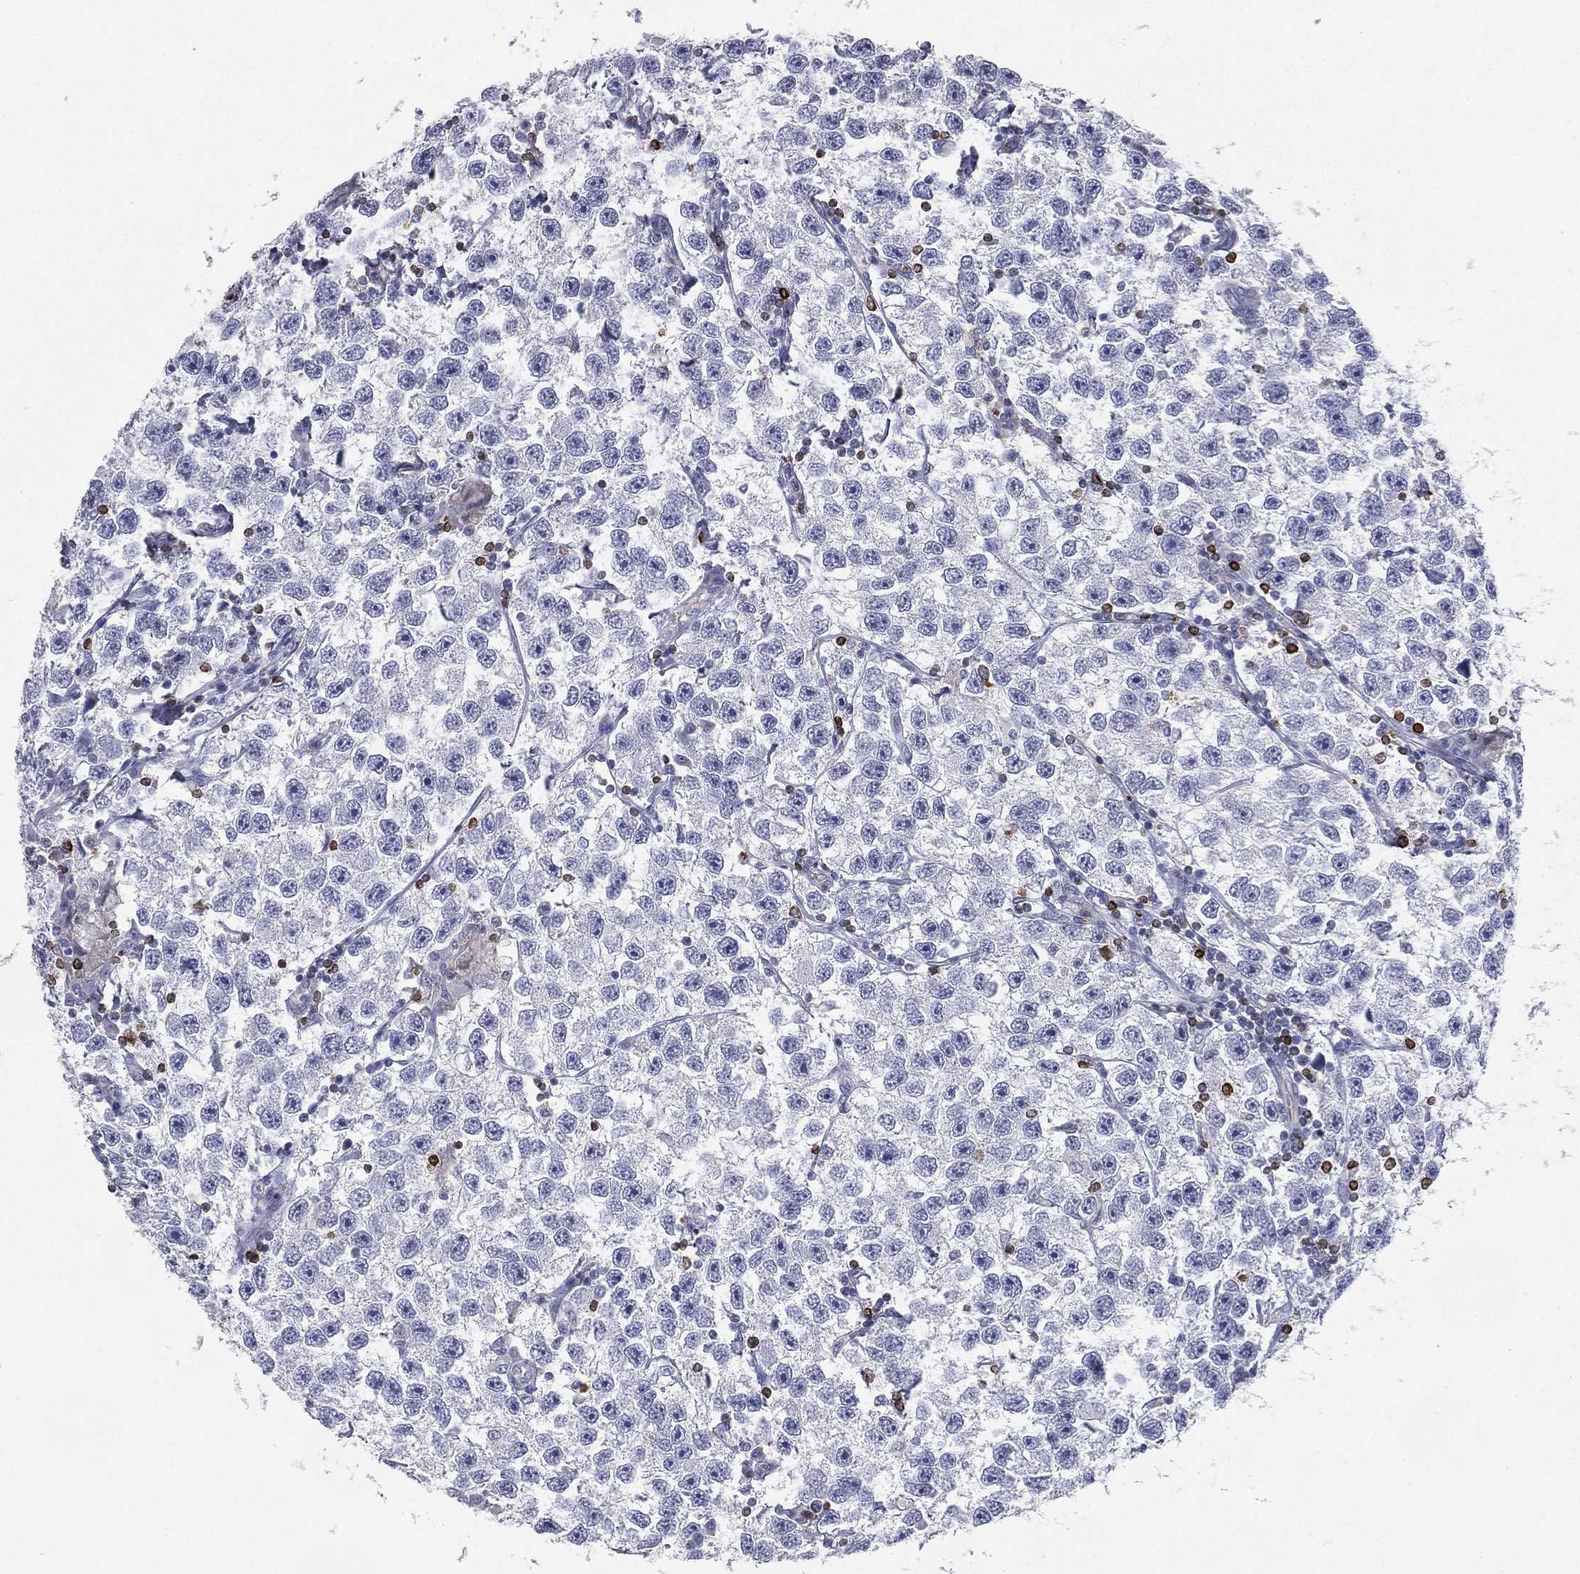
{"staining": {"intensity": "negative", "quantity": "none", "location": "none"}, "tissue": "testis cancer", "cell_type": "Tumor cells", "image_type": "cancer", "snomed": [{"axis": "morphology", "description": "Seminoma, NOS"}, {"axis": "topography", "description": "Testis"}], "caption": "Photomicrograph shows no protein expression in tumor cells of seminoma (testis) tissue. (DAB immunohistochemistry with hematoxylin counter stain).", "gene": "CTSW", "patient": {"sex": "male", "age": 26}}